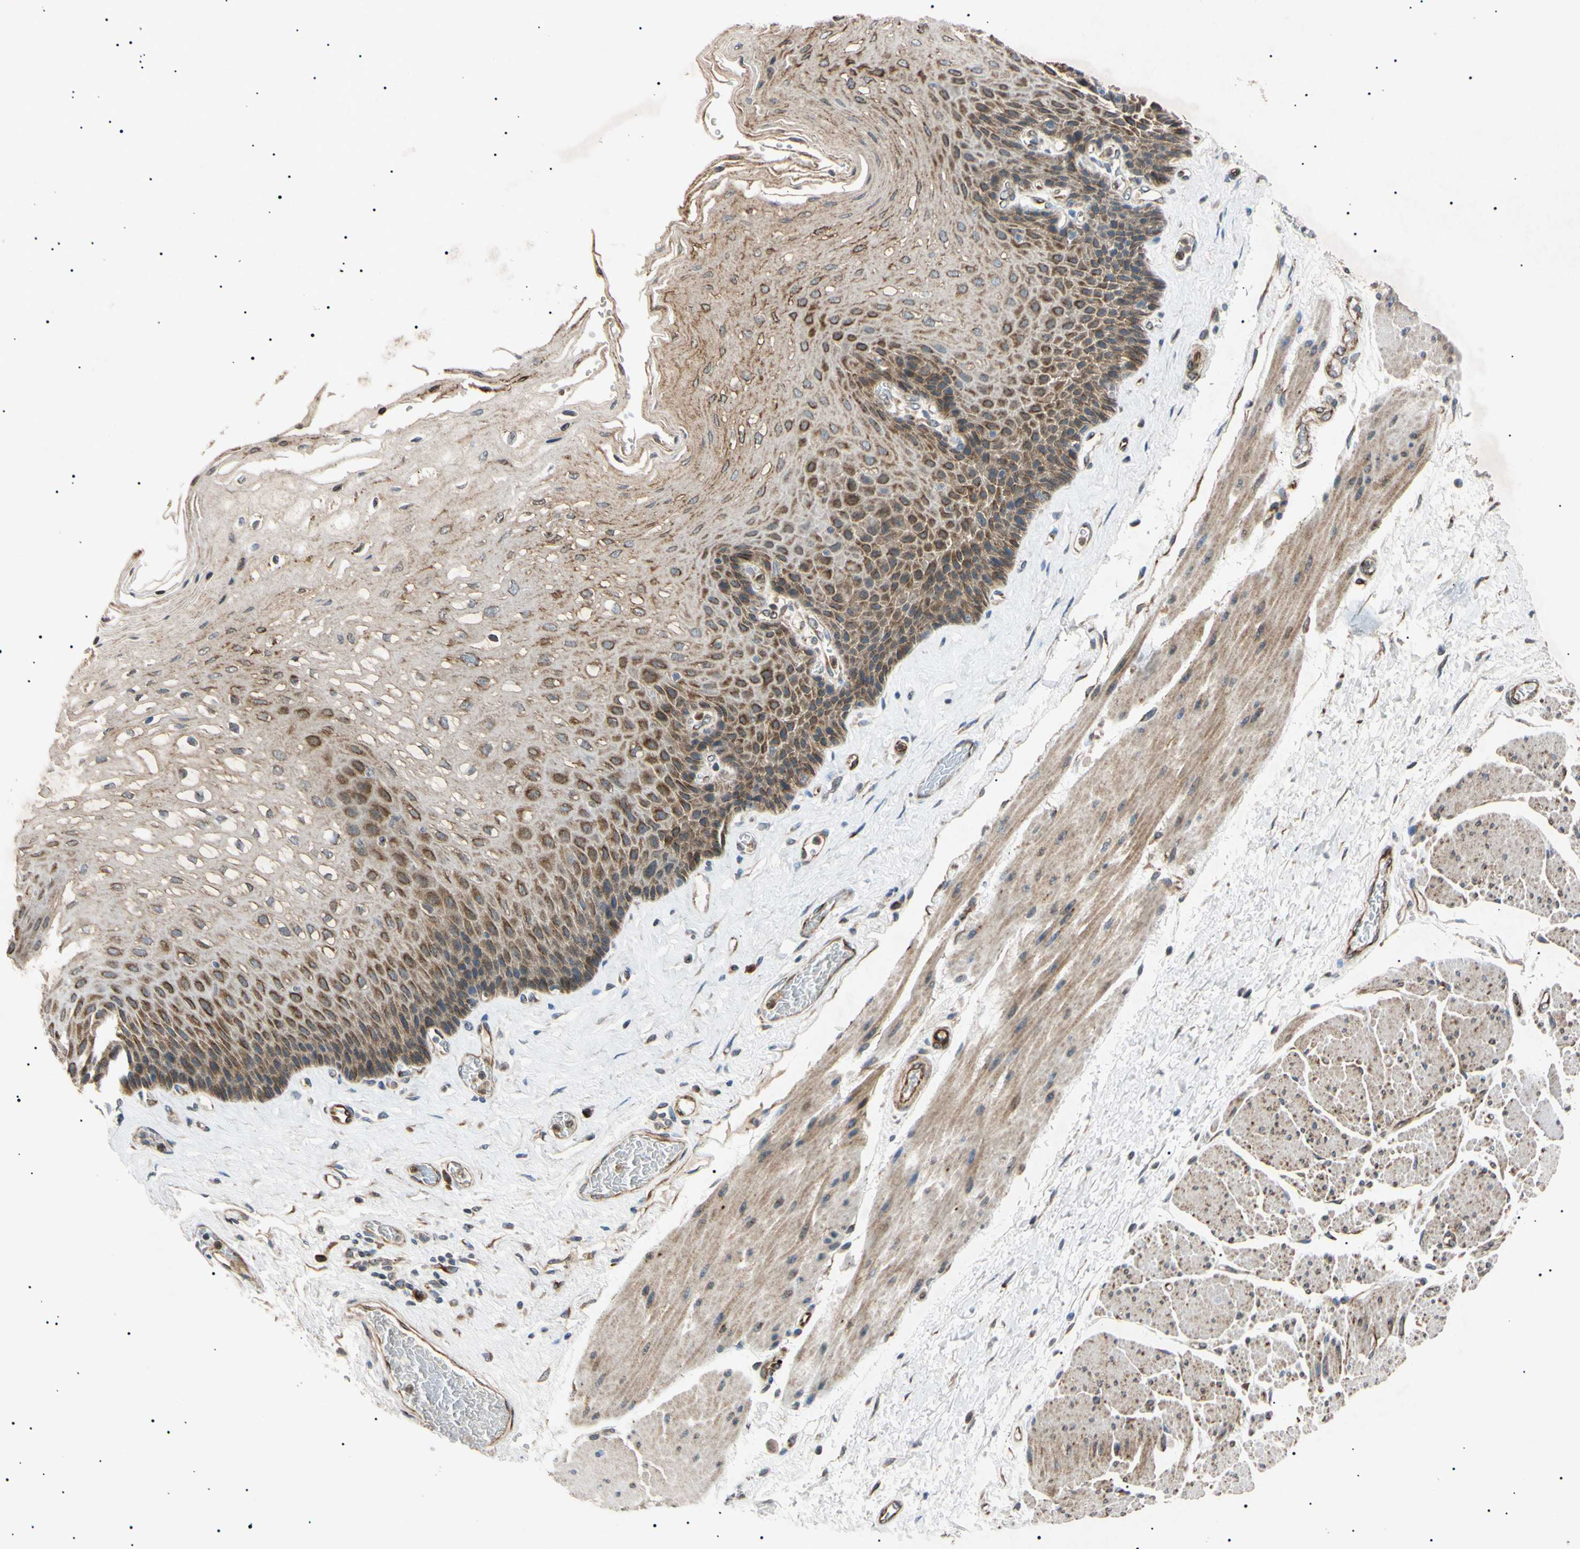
{"staining": {"intensity": "moderate", "quantity": "25%-75%", "location": "cytoplasmic/membranous"}, "tissue": "esophagus", "cell_type": "Squamous epithelial cells", "image_type": "normal", "snomed": [{"axis": "morphology", "description": "Normal tissue, NOS"}, {"axis": "topography", "description": "Esophagus"}], "caption": "A photomicrograph showing moderate cytoplasmic/membranous staining in approximately 25%-75% of squamous epithelial cells in unremarkable esophagus, as visualized by brown immunohistochemical staining.", "gene": "TUBB4A", "patient": {"sex": "female", "age": 72}}